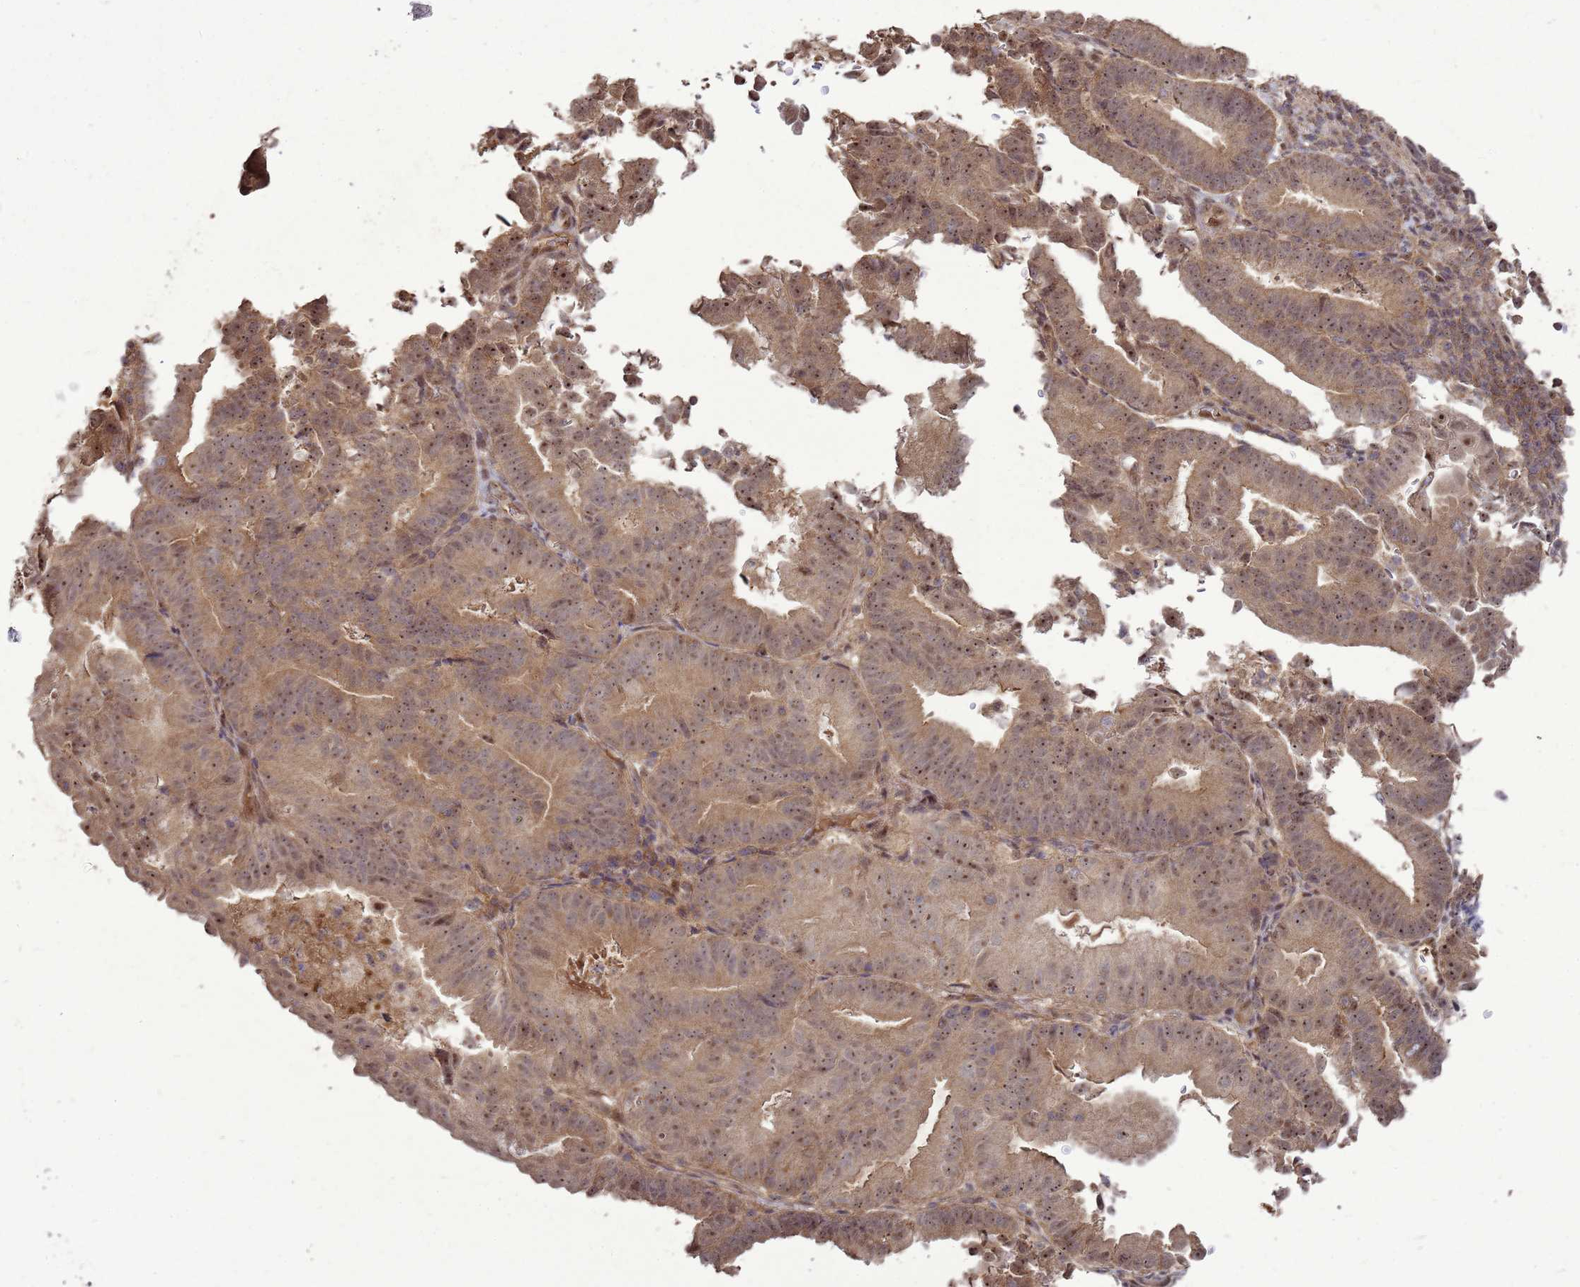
{"staining": {"intensity": "moderate", "quantity": ">75%", "location": "cytoplasmic/membranous,nuclear"}, "tissue": "endometrial cancer", "cell_type": "Tumor cells", "image_type": "cancer", "snomed": [{"axis": "morphology", "description": "Adenocarcinoma, NOS"}, {"axis": "topography", "description": "Endometrium"}], "caption": "Protein staining of endometrial cancer (adenocarcinoma) tissue demonstrates moderate cytoplasmic/membranous and nuclear positivity in about >75% of tumor cells. (IHC, brightfield microscopy, high magnification).", "gene": "CRBN", "patient": {"sex": "female", "age": 70}}